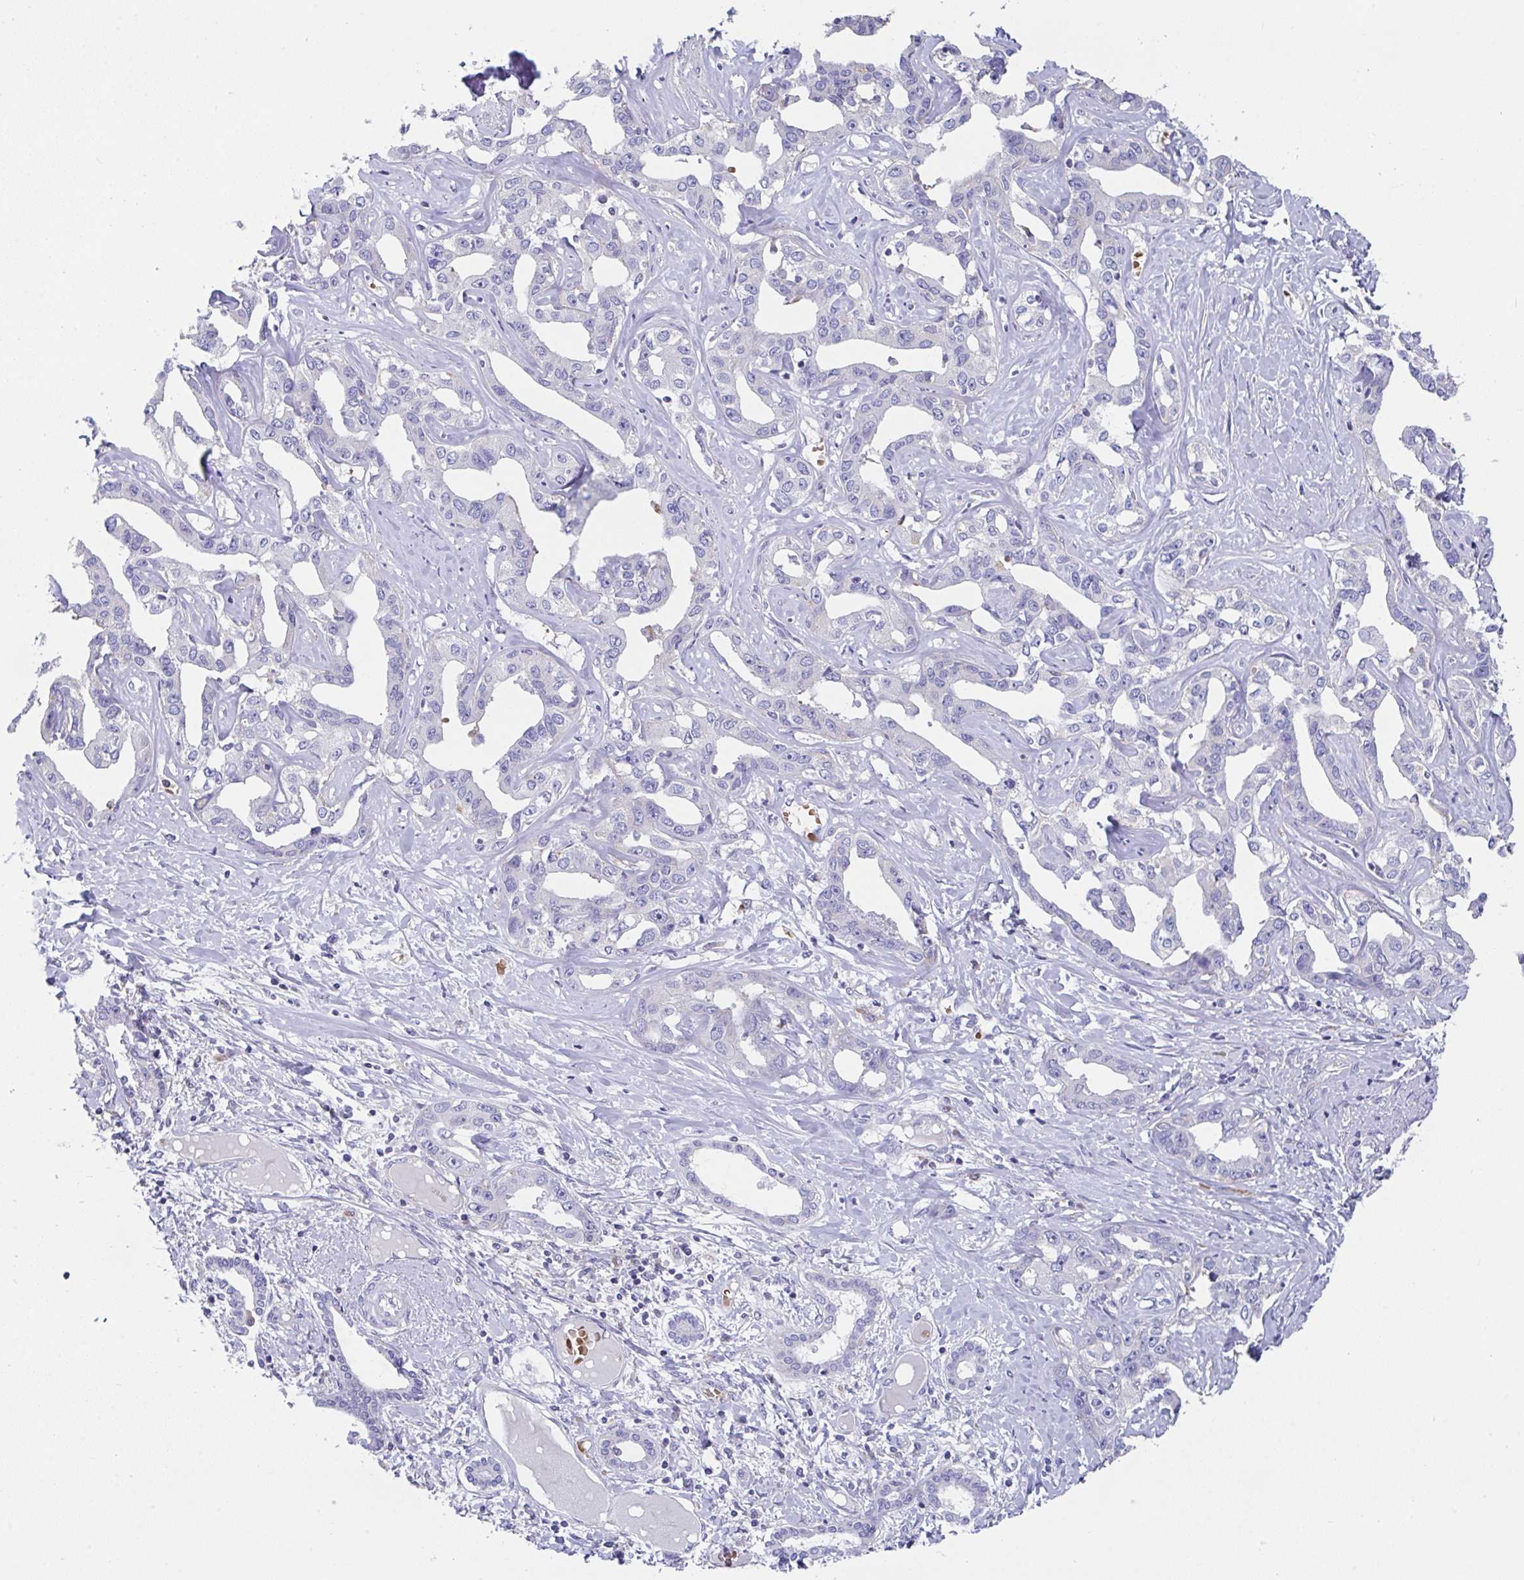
{"staining": {"intensity": "negative", "quantity": "none", "location": "none"}, "tissue": "liver cancer", "cell_type": "Tumor cells", "image_type": "cancer", "snomed": [{"axis": "morphology", "description": "Cholangiocarcinoma"}, {"axis": "topography", "description": "Liver"}], "caption": "Immunohistochemistry of human liver cancer (cholangiocarcinoma) displays no expression in tumor cells. (Brightfield microscopy of DAB (3,3'-diaminobenzidine) IHC at high magnification).", "gene": "TFAP2C", "patient": {"sex": "male", "age": 59}}